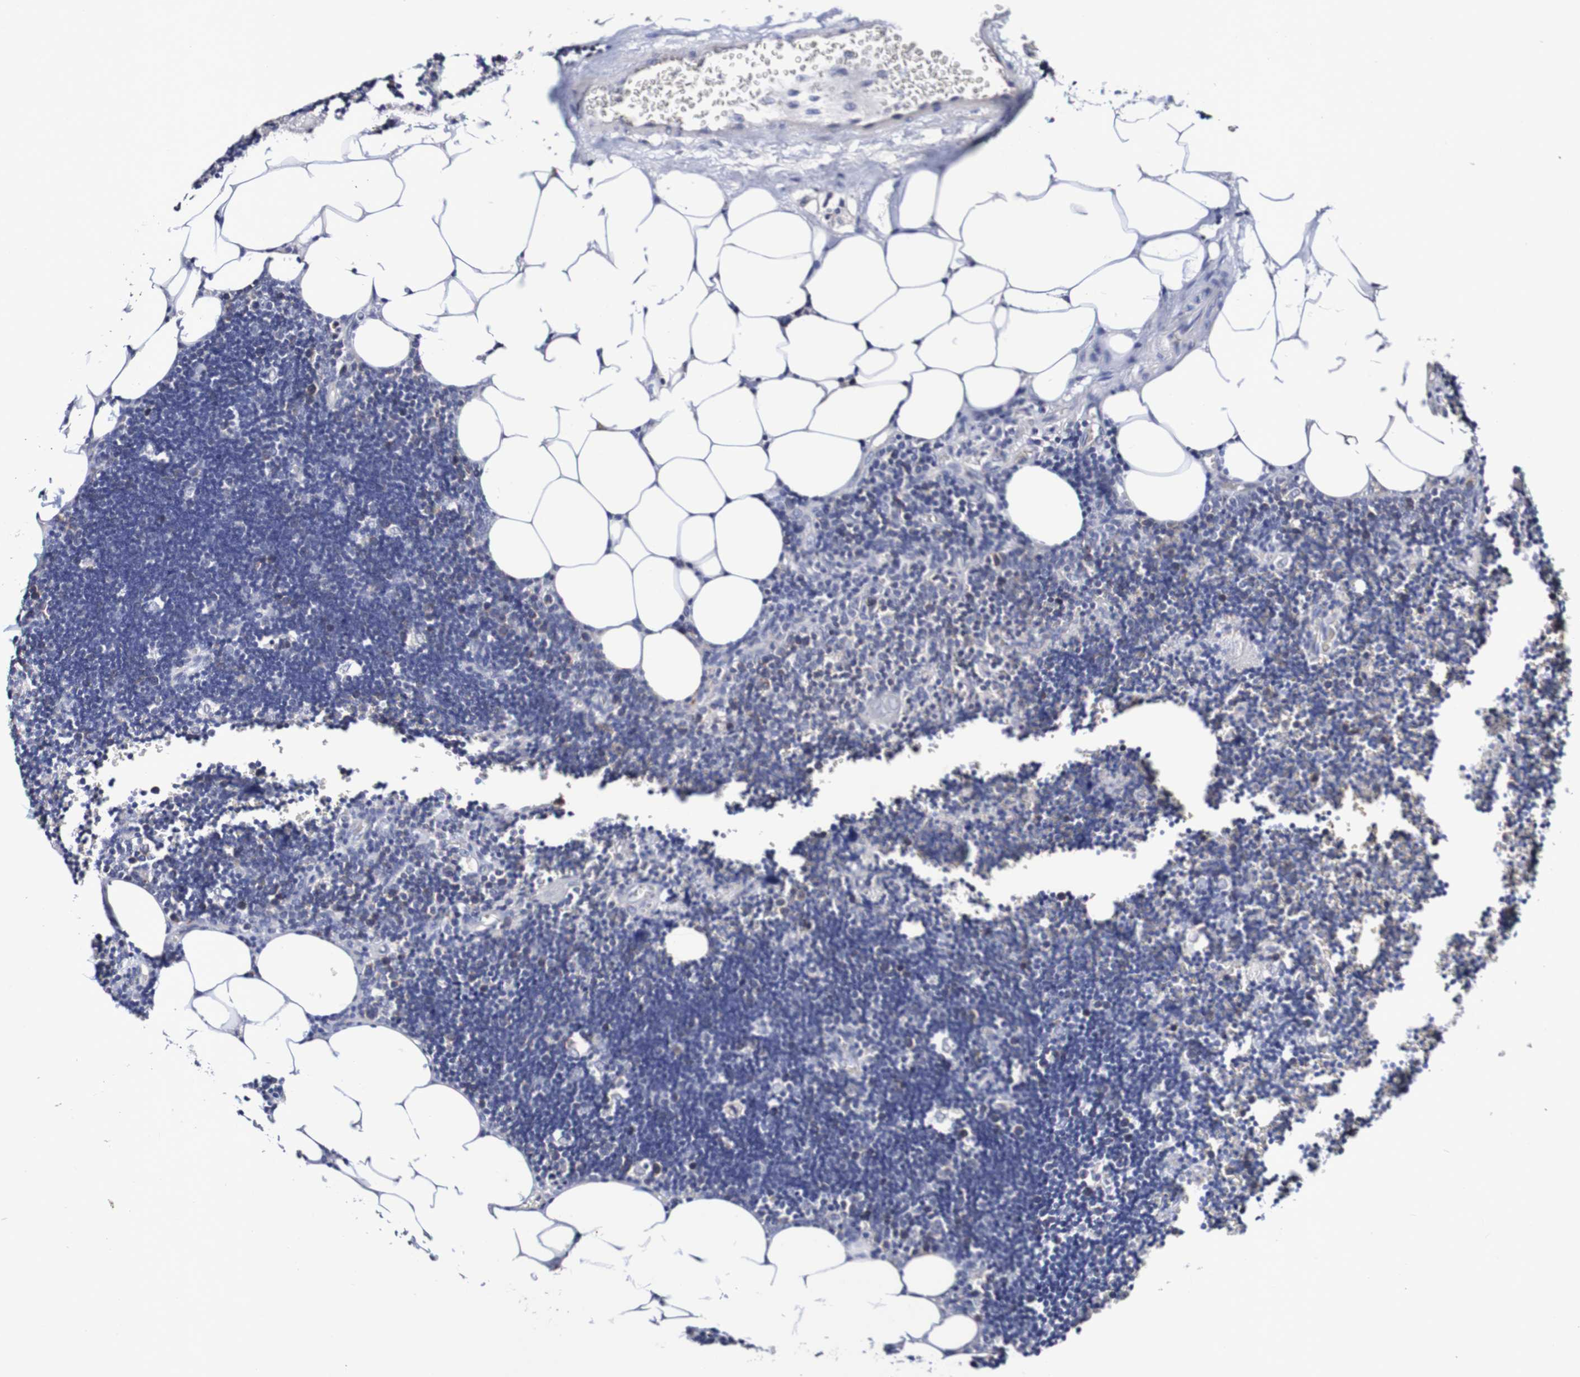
{"staining": {"intensity": "weak", "quantity": "<25%", "location": "cytoplasmic/membranous"}, "tissue": "lymph node", "cell_type": "Germinal center cells", "image_type": "normal", "snomed": [{"axis": "morphology", "description": "Normal tissue, NOS"}, {"axis": "topography", "description": "Lymph node"}], "caption": "DAB (3,3'-diaminobenzidine) immunohistochemical staining of benign human lymph node shows no significant expression in germinal center cells. (Brightfield microscopy of DAB (3,3'-diaminobenzidine) immunohistochemistry (IHC) at high magnification).", "gene": "ACVR1C", "patient": {"sex": "male", "age": 33}}